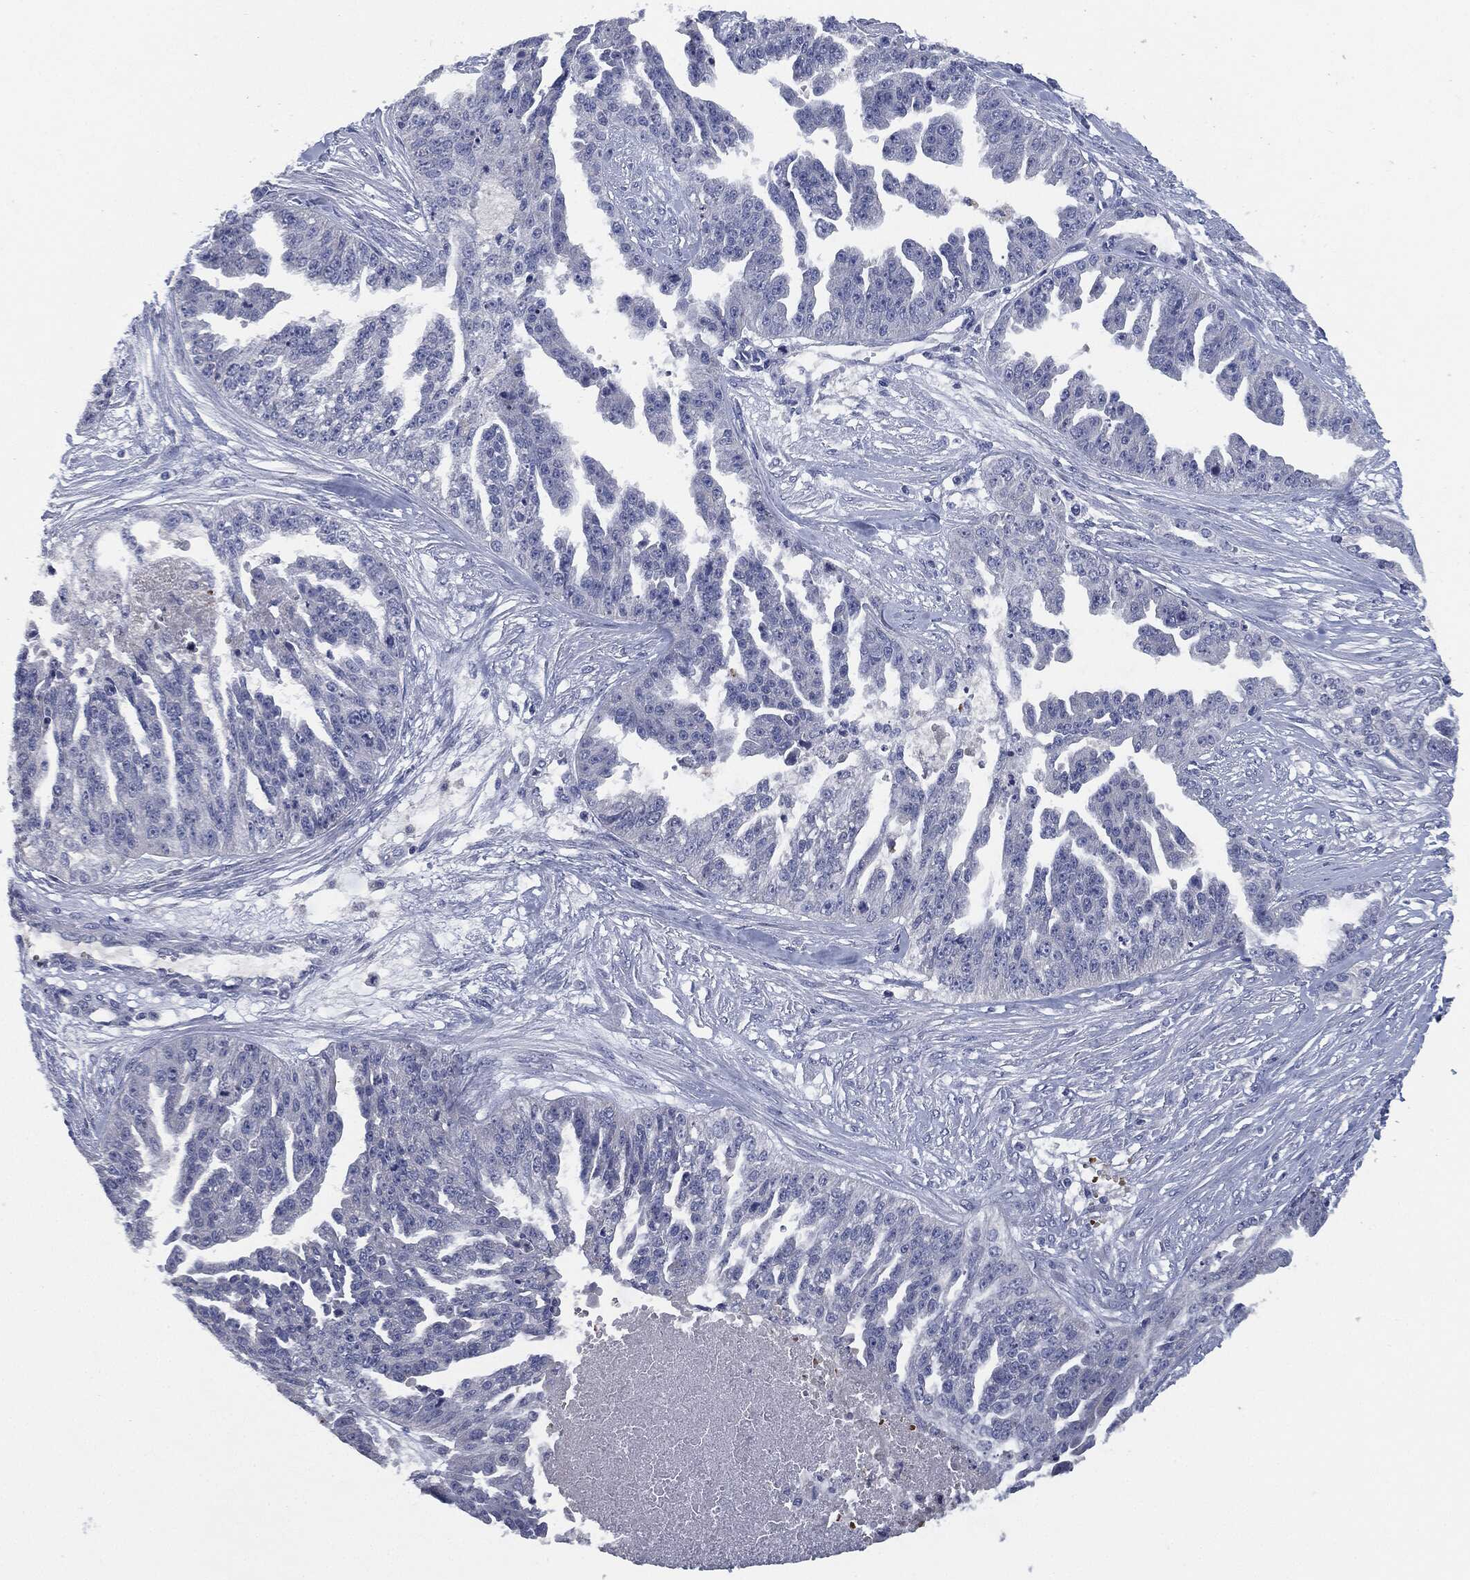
{"staining": {"intensity": "negative", "quantity": "none", "location": "none"}, "tissue": "ovarian cancer", "cell_type": "Tumor cells", "image_type": "cancer", "snomed": [{"axis": "morphology", "description": "Cystadenocarcinoma, serous, NOS"}, {"axis": "topography", "description": "Ovary"}], "caption": "Tumor cells show no significant staining in ovarian cancer (serous cystadenocarcinoma). (DAB immunohistochemistry (IHC) visualized using brightfield microscopy, high magnification).", "gene": "SIGLEC9", "patient": {"sex": "female", "age": 58}}